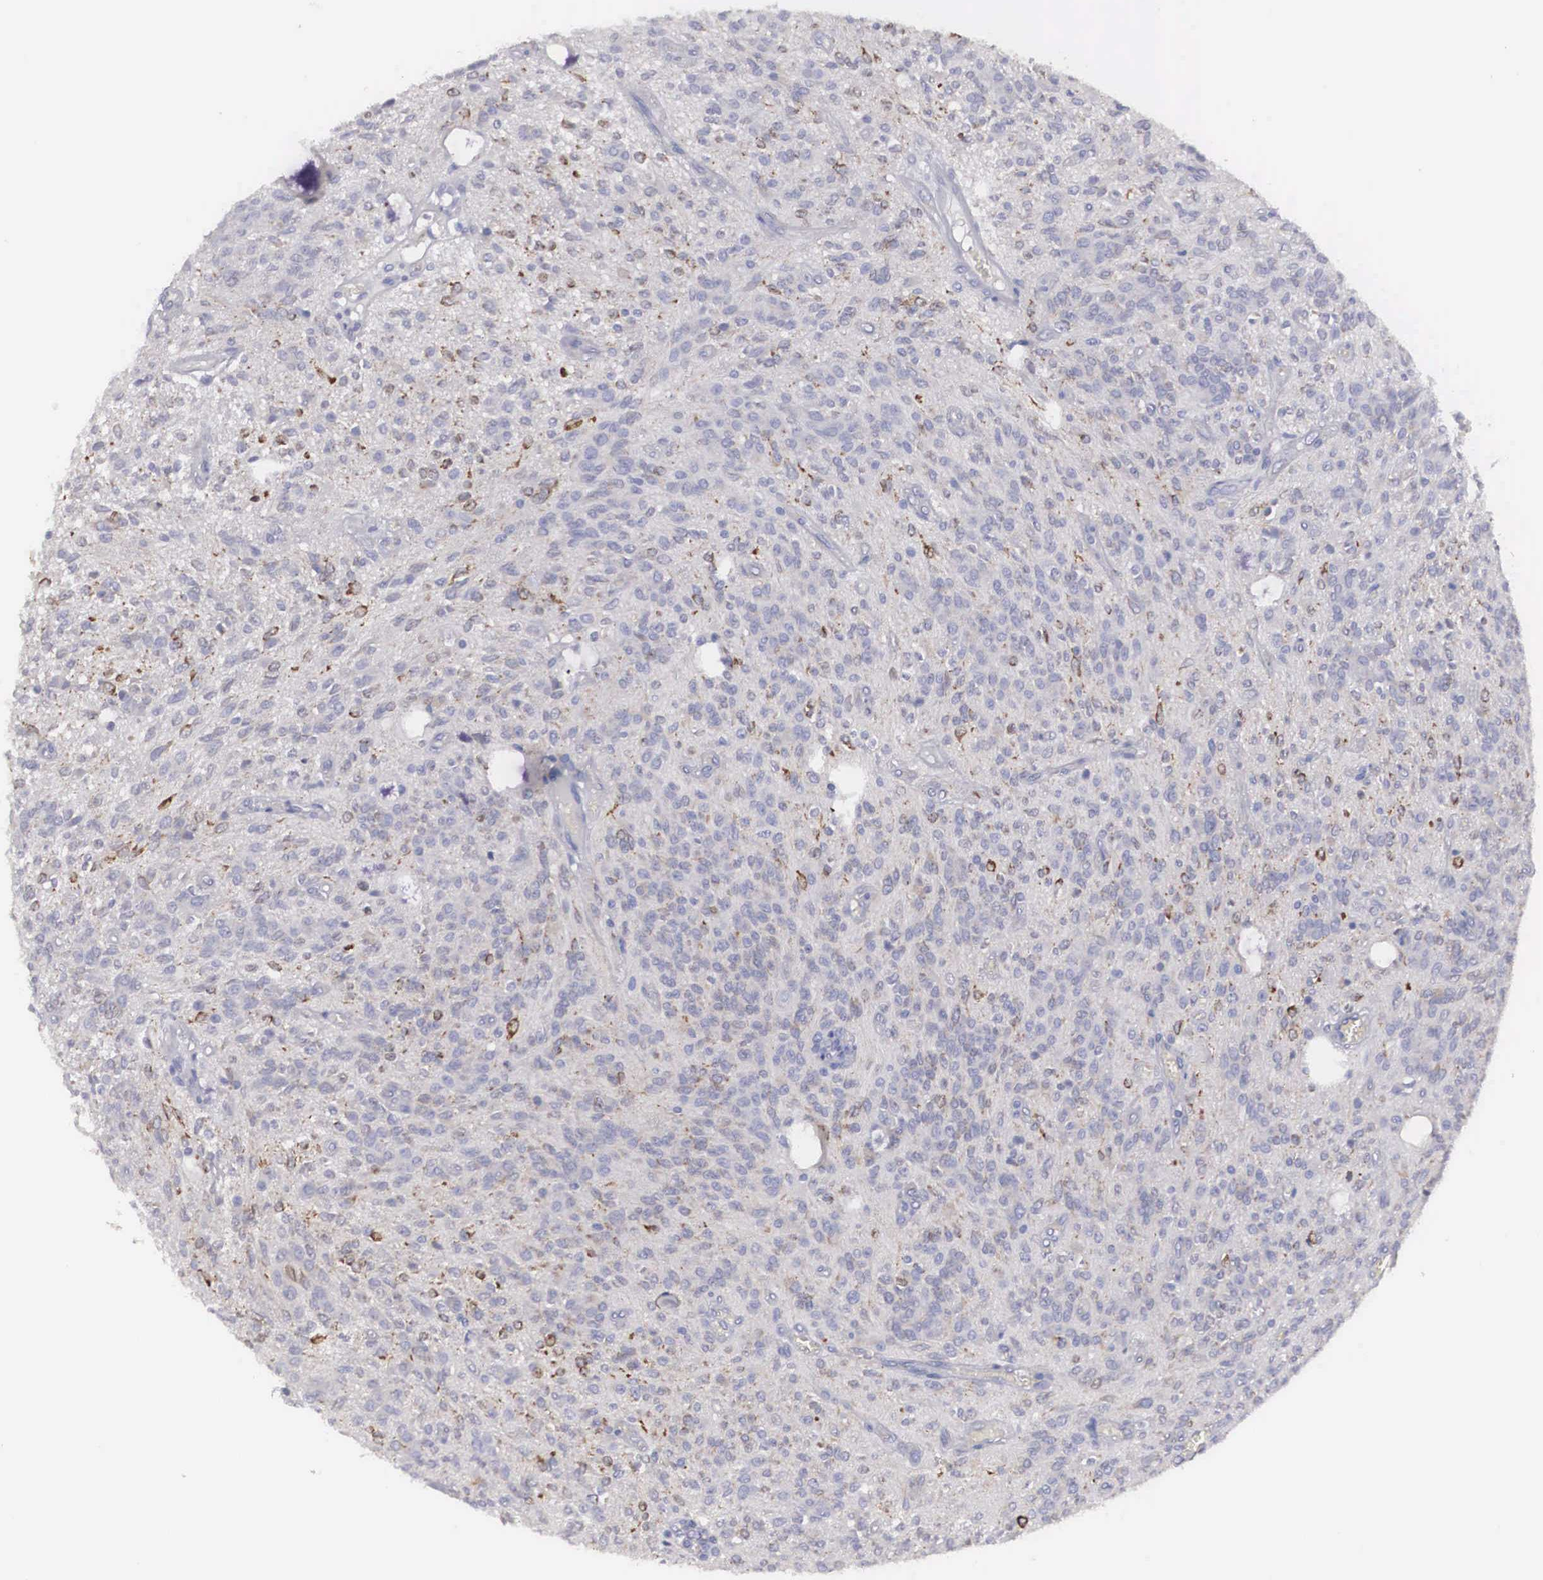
{"staining": {"intensity": "weak", "quantity": "<25%", "location": "cytoplasmic/membranous"}, "tissue": "glioma", "cell_type": "Tumor cells", "image_type": "cancer", "snomed": [{"axis": "morphology", "description": "Glioma, malignant, Low grade"}, {"axis": "topography", "description": "Brain"}], "caption": "Glioma was stained to show a protein in brown. There is no significant positivity in tumor cells.", "gene": "ARMCX3", "patient": {"sex": "female", "age": 15}}